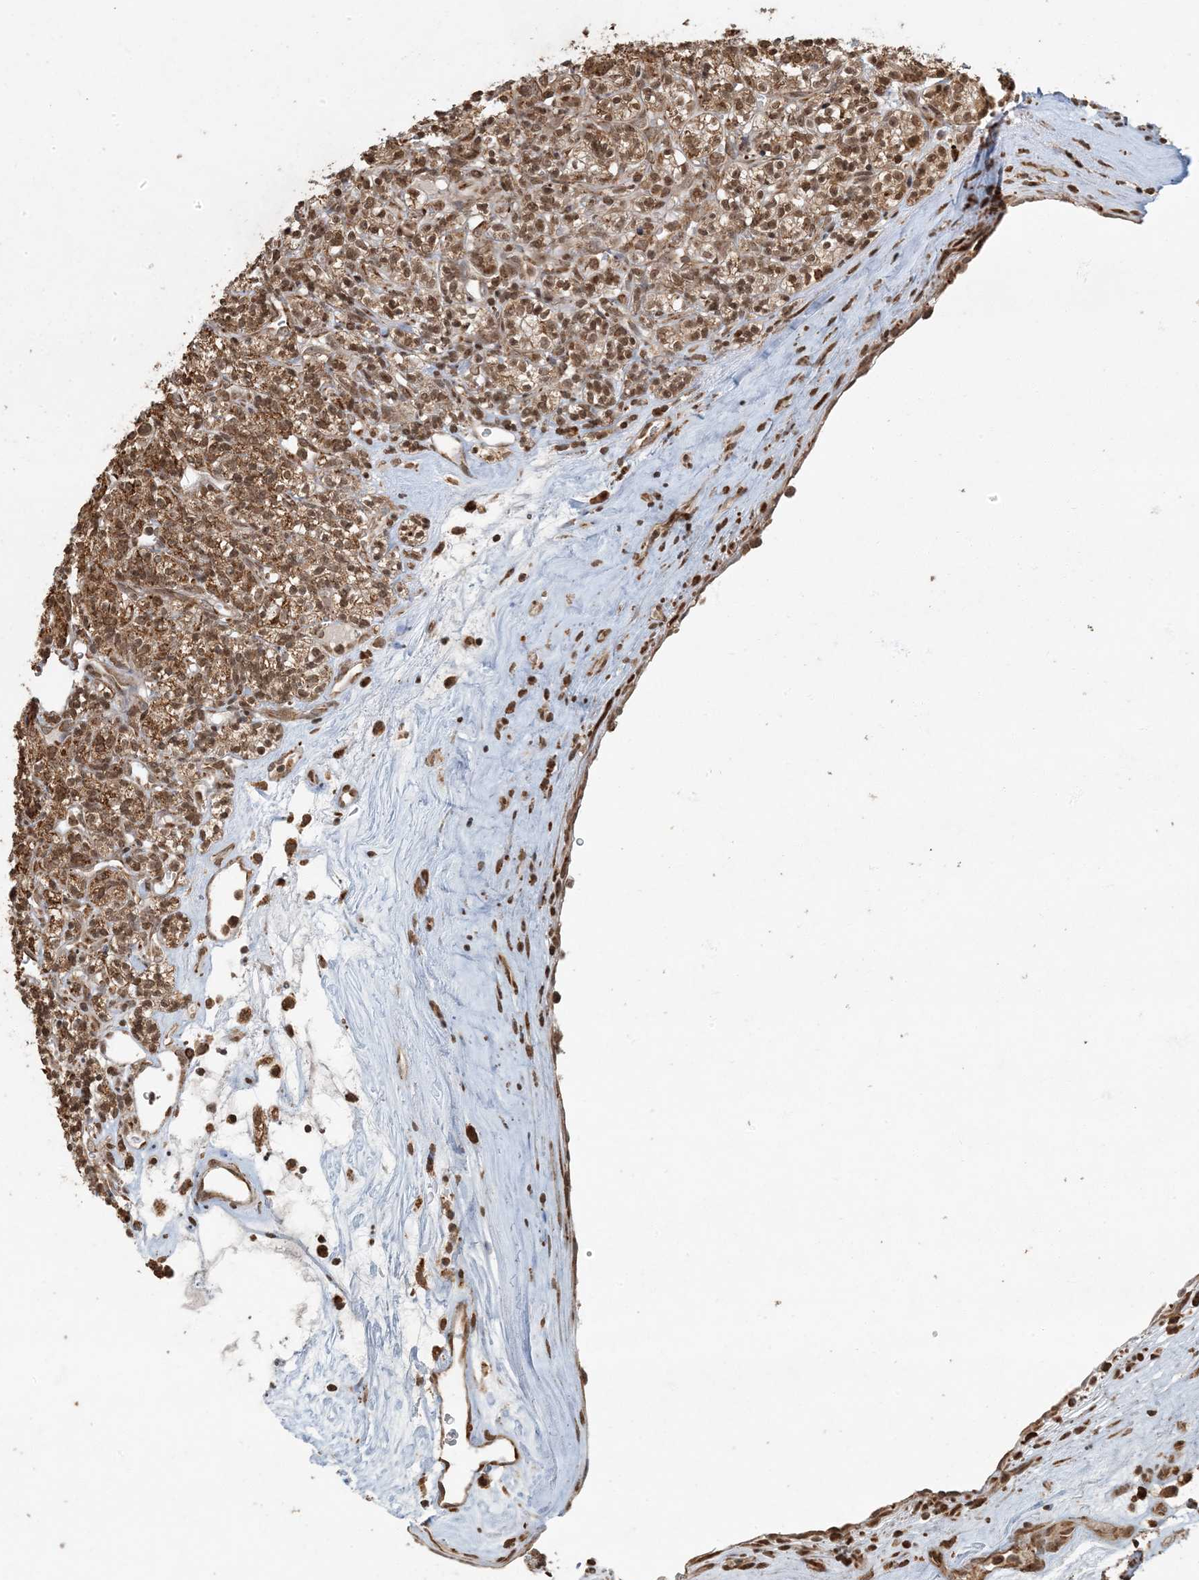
{"staining": {"intensity": "strong", "quantity": ">75%", "location": "cytoplasmic/membranous,nuclear"}, "tissue": "renal cancer", "cell_type": "Tumor cells", "image_type": "cancer", "snomed": [{"axis": "morphology", "description": "Adenocarcinoma, NOS"}, {"axis": "topography", "description": "Kidney"}], "caption": "Brown immunohistochemical staining in renal adenocarcinoma demonstrates strong cytoplasmic/membranous and nuclear expression in approximately >75% of tumor cells.", "gene": "AK9", "patient": {"sex": "male", "age": 77}}